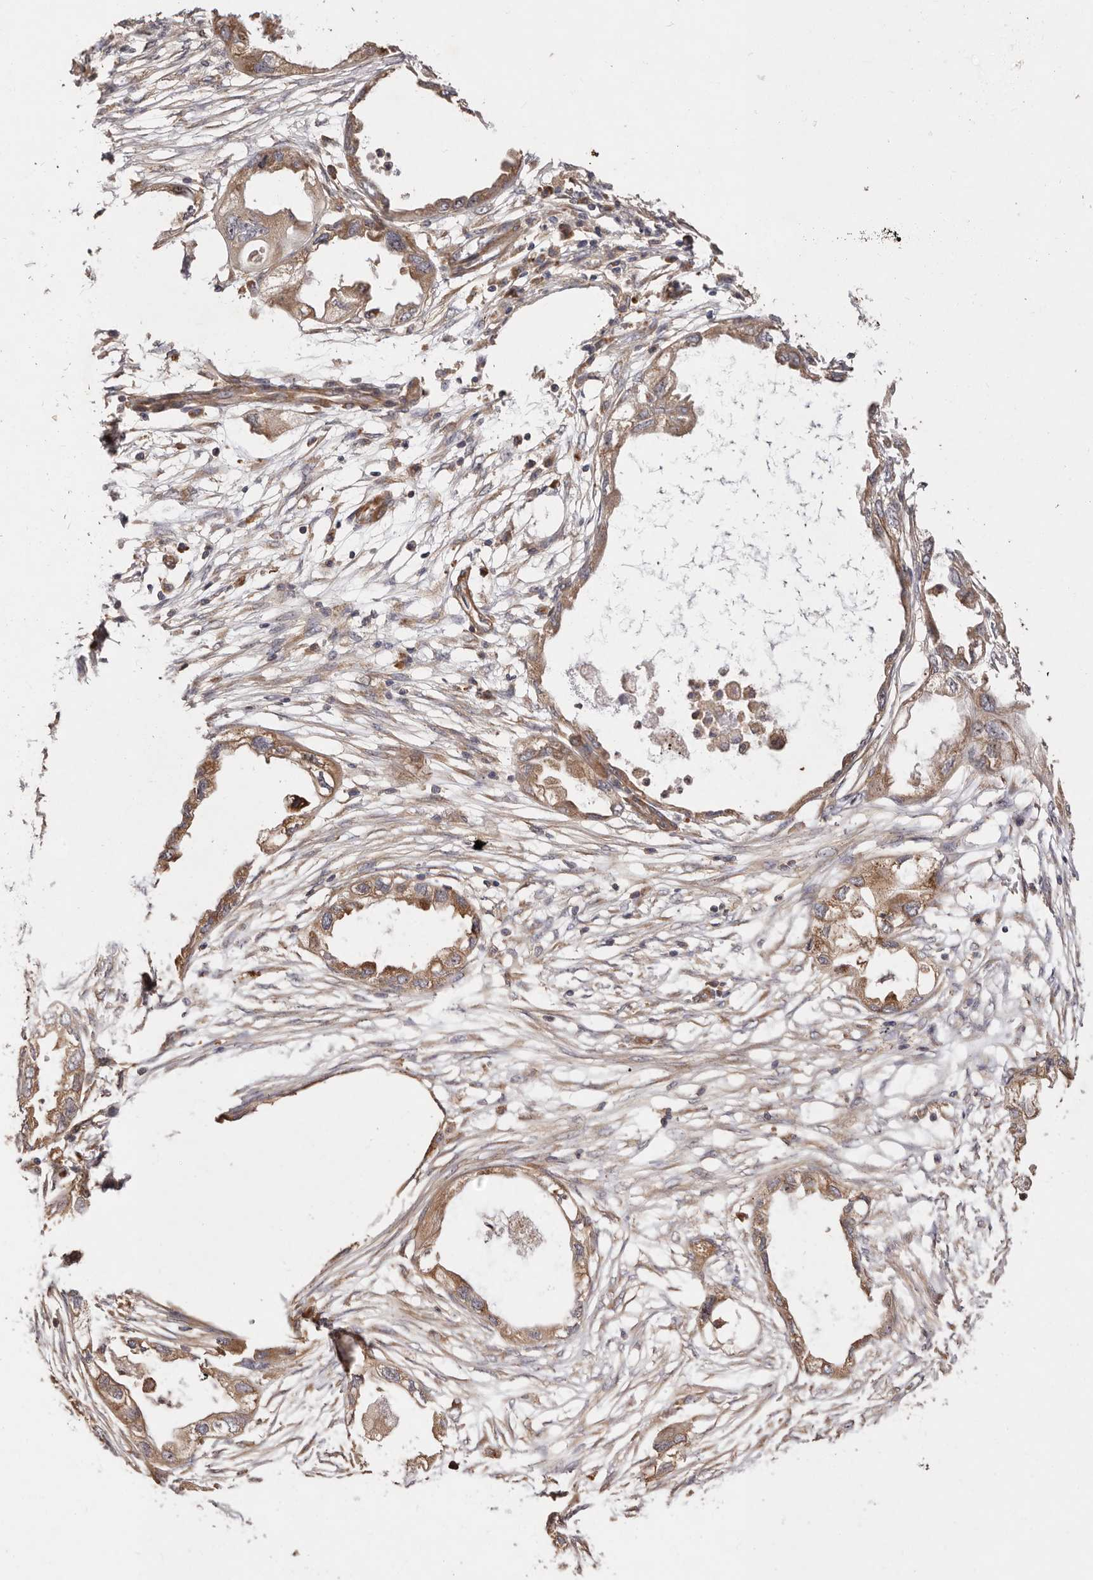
{"staining": {"intensity": "moderate", "quantity": ">75%", "location": "cytoplasmic/membranous"}, "tissue": "endometrial cancer", "cell_type": "Tumor cells", "image_type": "cancer", "snomed": [{"axis": "morphology", "description": "Adenocarcinoma, NOS"}, {"axis": "morphology", "description": "Adenocarcinoma, metastatic, NOS"}, {"axis": "topography", "description": "Adipose tissue"}, {"axis": "topography", "description": "Endometrium"}], "caption": "A medium amount of moderate cytoplasmic/membranous positivity is seen in approximately >75% of tumor cells in adenocarcinoma (endometrial) tissue.", "gene": "RPS6", "patient": {"sex": "female", "age": 67}}